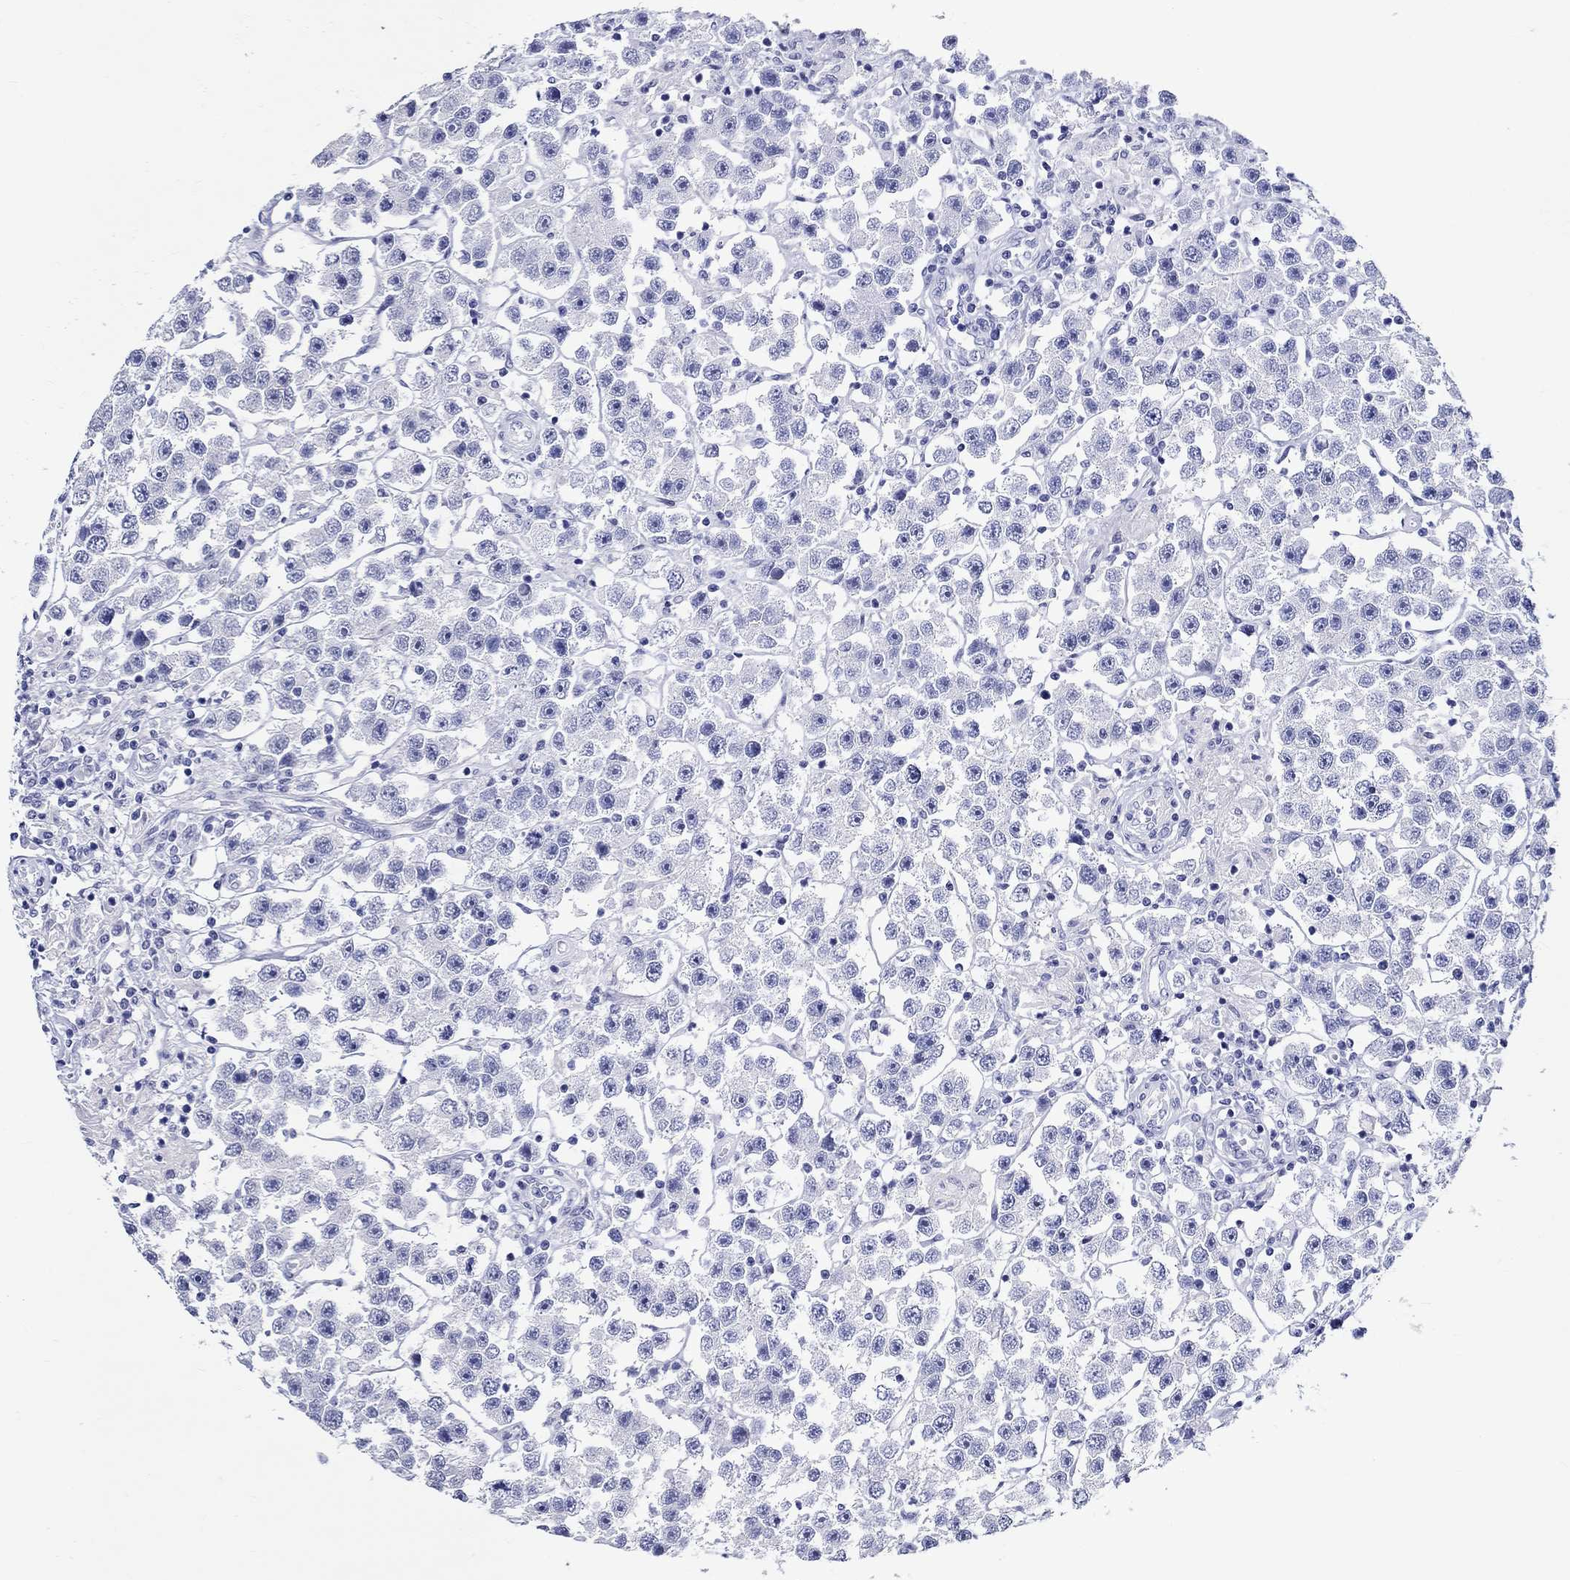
{"staining": {"intensity": "negative", "quantity": "none", "location": "none"}, "tissue": "testis cancer", "cell_type": "Tumor cells", "image_type": "cancer", "snomed": [{"axis": "morphology", "description": "Seminoma, NOS"}, {"axis": "topography", "description": "Testis"}], "caption": "This is an immunohistochemistry micrograph of seminoma (testis). There is no staining in tumor cells.", "gene": "CRYGS", "patient": {"sex": "male", "age": 45}}